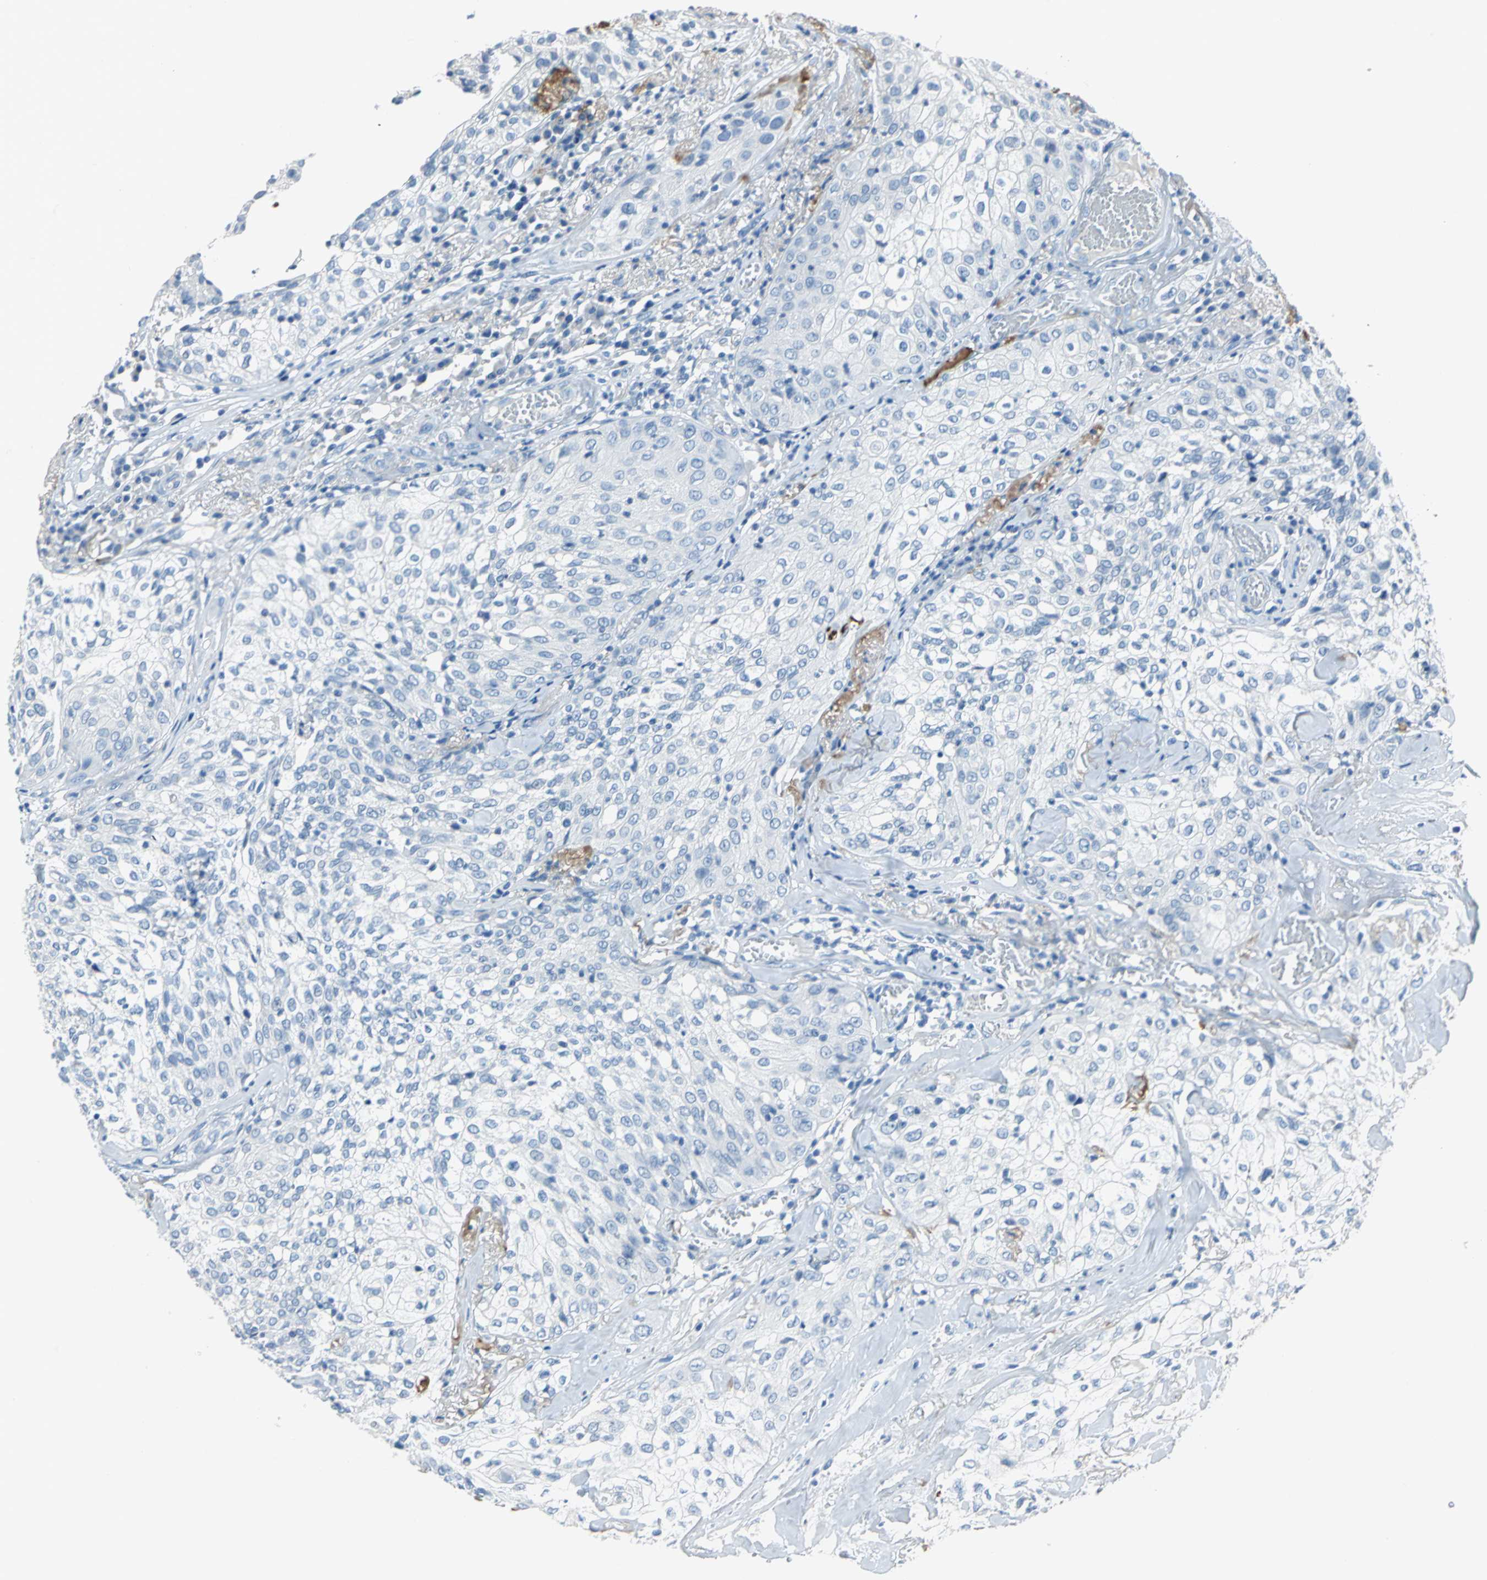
{"staining": {"intensity": "negative", "quantity": "none", "location": "none"}, "tissue": "skin cancer", "cell_type": "Tumor cells", "image_type": "cancer", "snomed": [{"axis": "morphology", "description": "Squamous cell carcinoma, NOS"}, {"axis": "topography", "description": "Skin"}], "caption": "Tumor cells show no significant expression in skin cancer (squamous cell carcinoma).", "gene": "PKLR", "patient": {"sex": "male", "age": 65}}